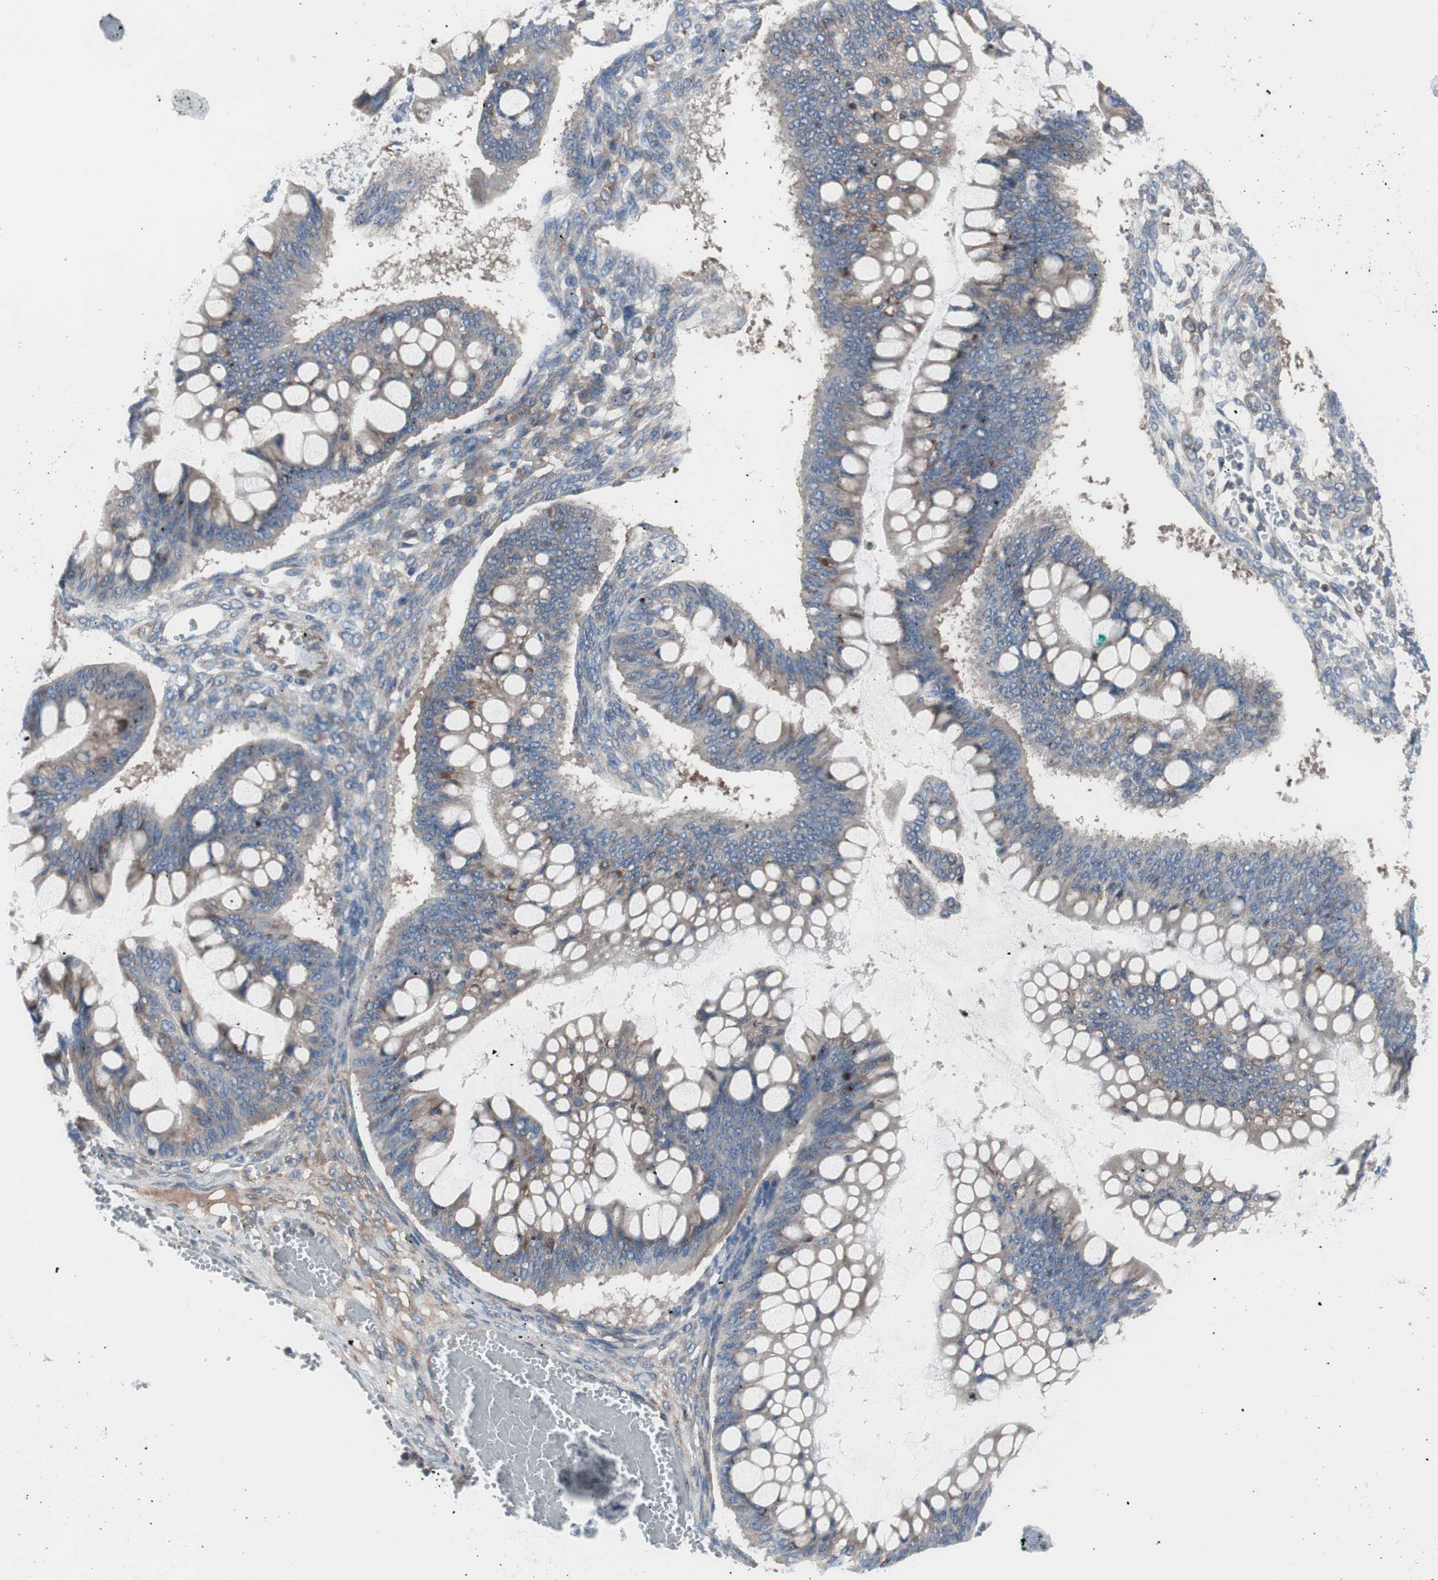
{"staining": {"intensity": "weak", "quantity": ">75%", "location": "cytoplasmic/membranous"}, "tissue": "ovarian cancer", "cell_type": "Tumor cells", "image_type": "cancer", "snomed": [{"axis": "morphology", "description": "Cystadenocarcinoma, mucinous, NOS"}, {"axis": "topography", "description": "Ovary"}], "caption": "DAB (3,3'-diaminobenzidine) immunohistochemical staining of ovarian cancer (mucinous cystadenocarcinoma) exhibits weak cytoplasmic/membranous protein staining in approximately >75% of tumor cells.", "gene": "KANSL1", "patient": {"sex": "female", "age": 73}}